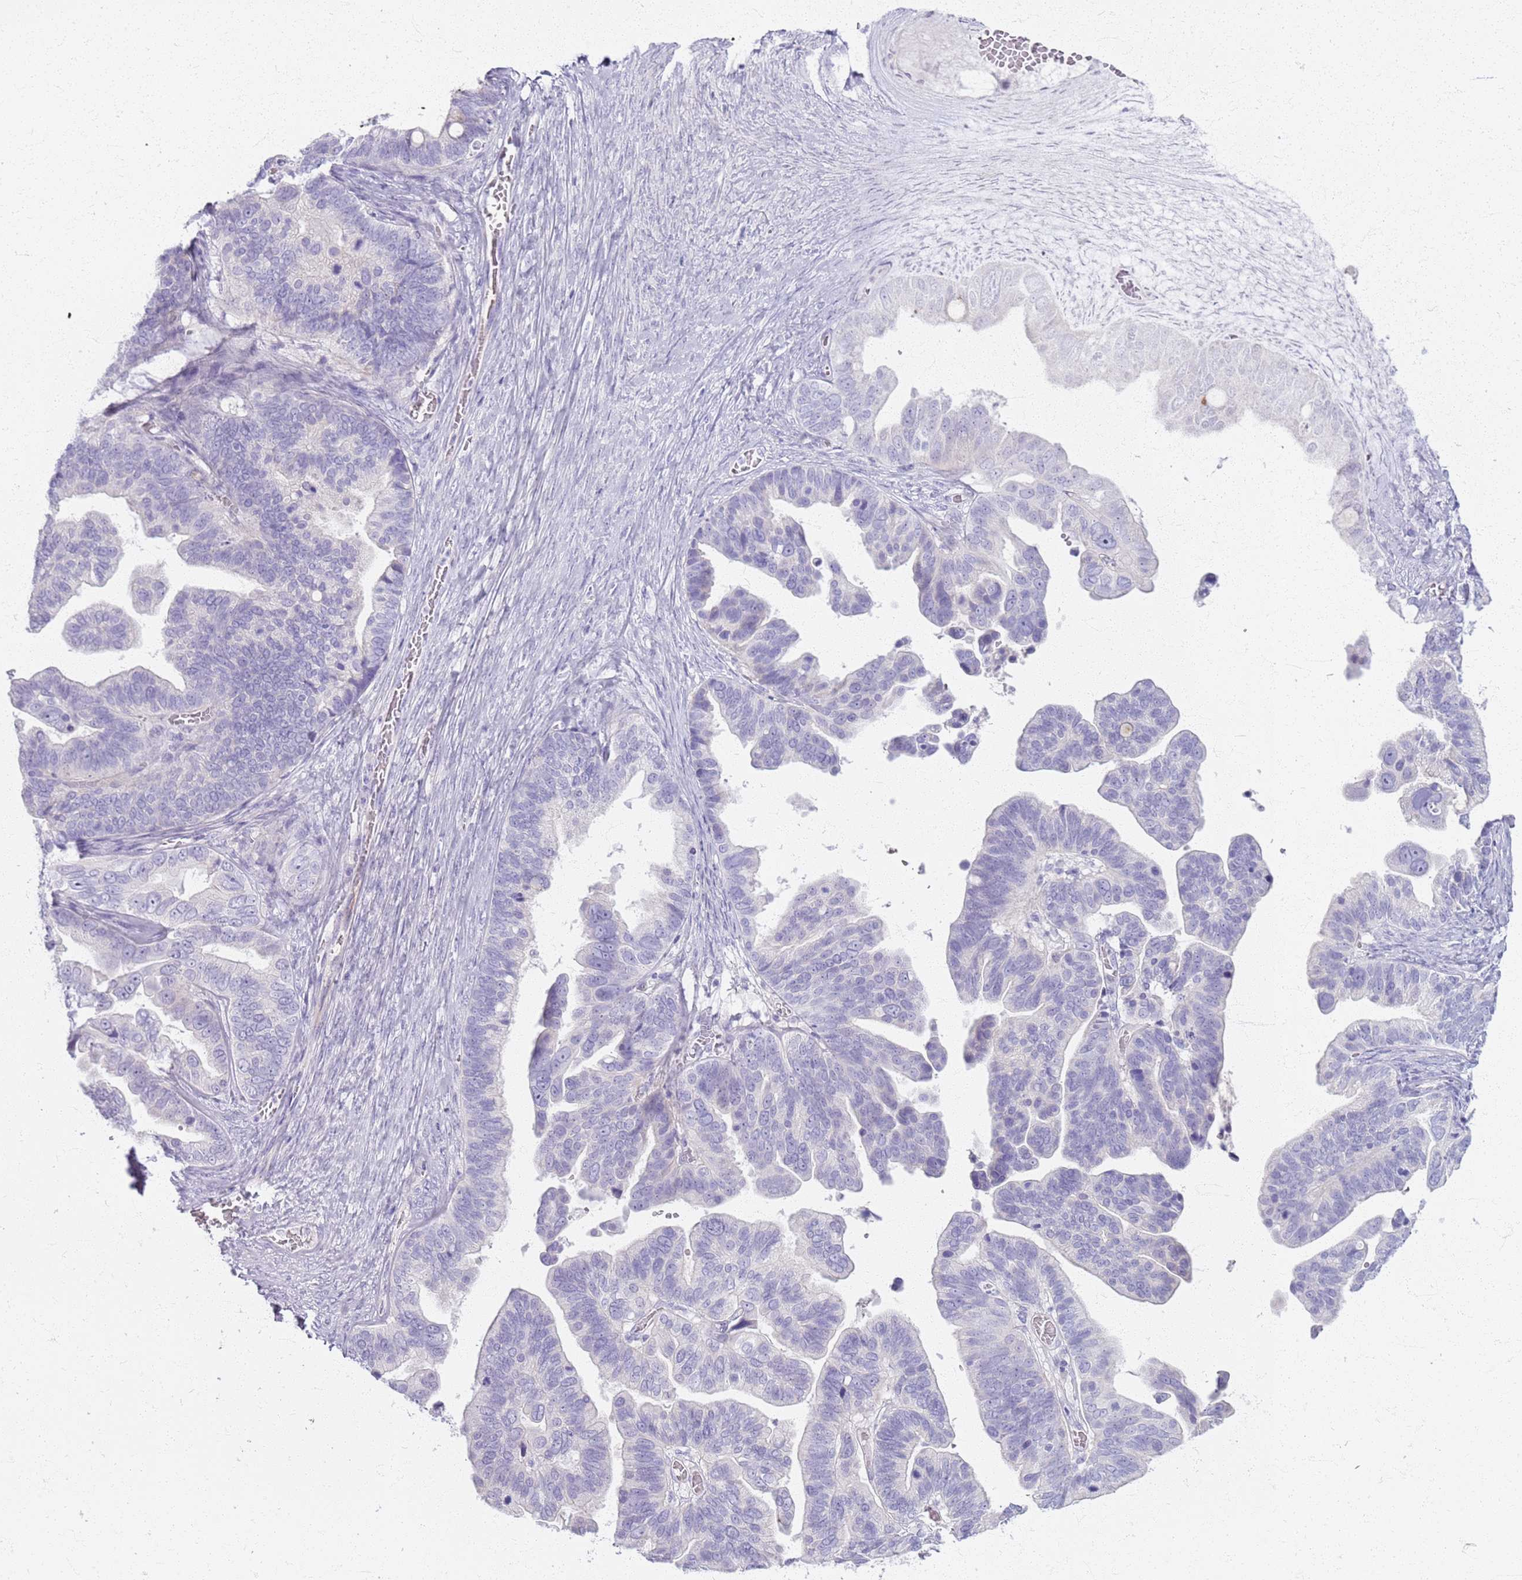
{"staining": {"intensity": "negative", "quantity": "none", "location": "none"}, "tissue": "ovarian cancer", "cell_type": "Tumor cells", "image_type": "cancer", "snomed": [{"axis": "morphology", "description": "Cystadenocarcinoma, serous, NOS"}, {"axis": "topography", "description": "Ovary"}], "caption": "DAB immunohistochemical staining of human serous cystadenocarcinoma (ovarian) displays no significant positivity in tumor cells. (DAB IHC, high magnification).", "gene": "CSRP3", "patient": {"sex": "female", "age": 56}}